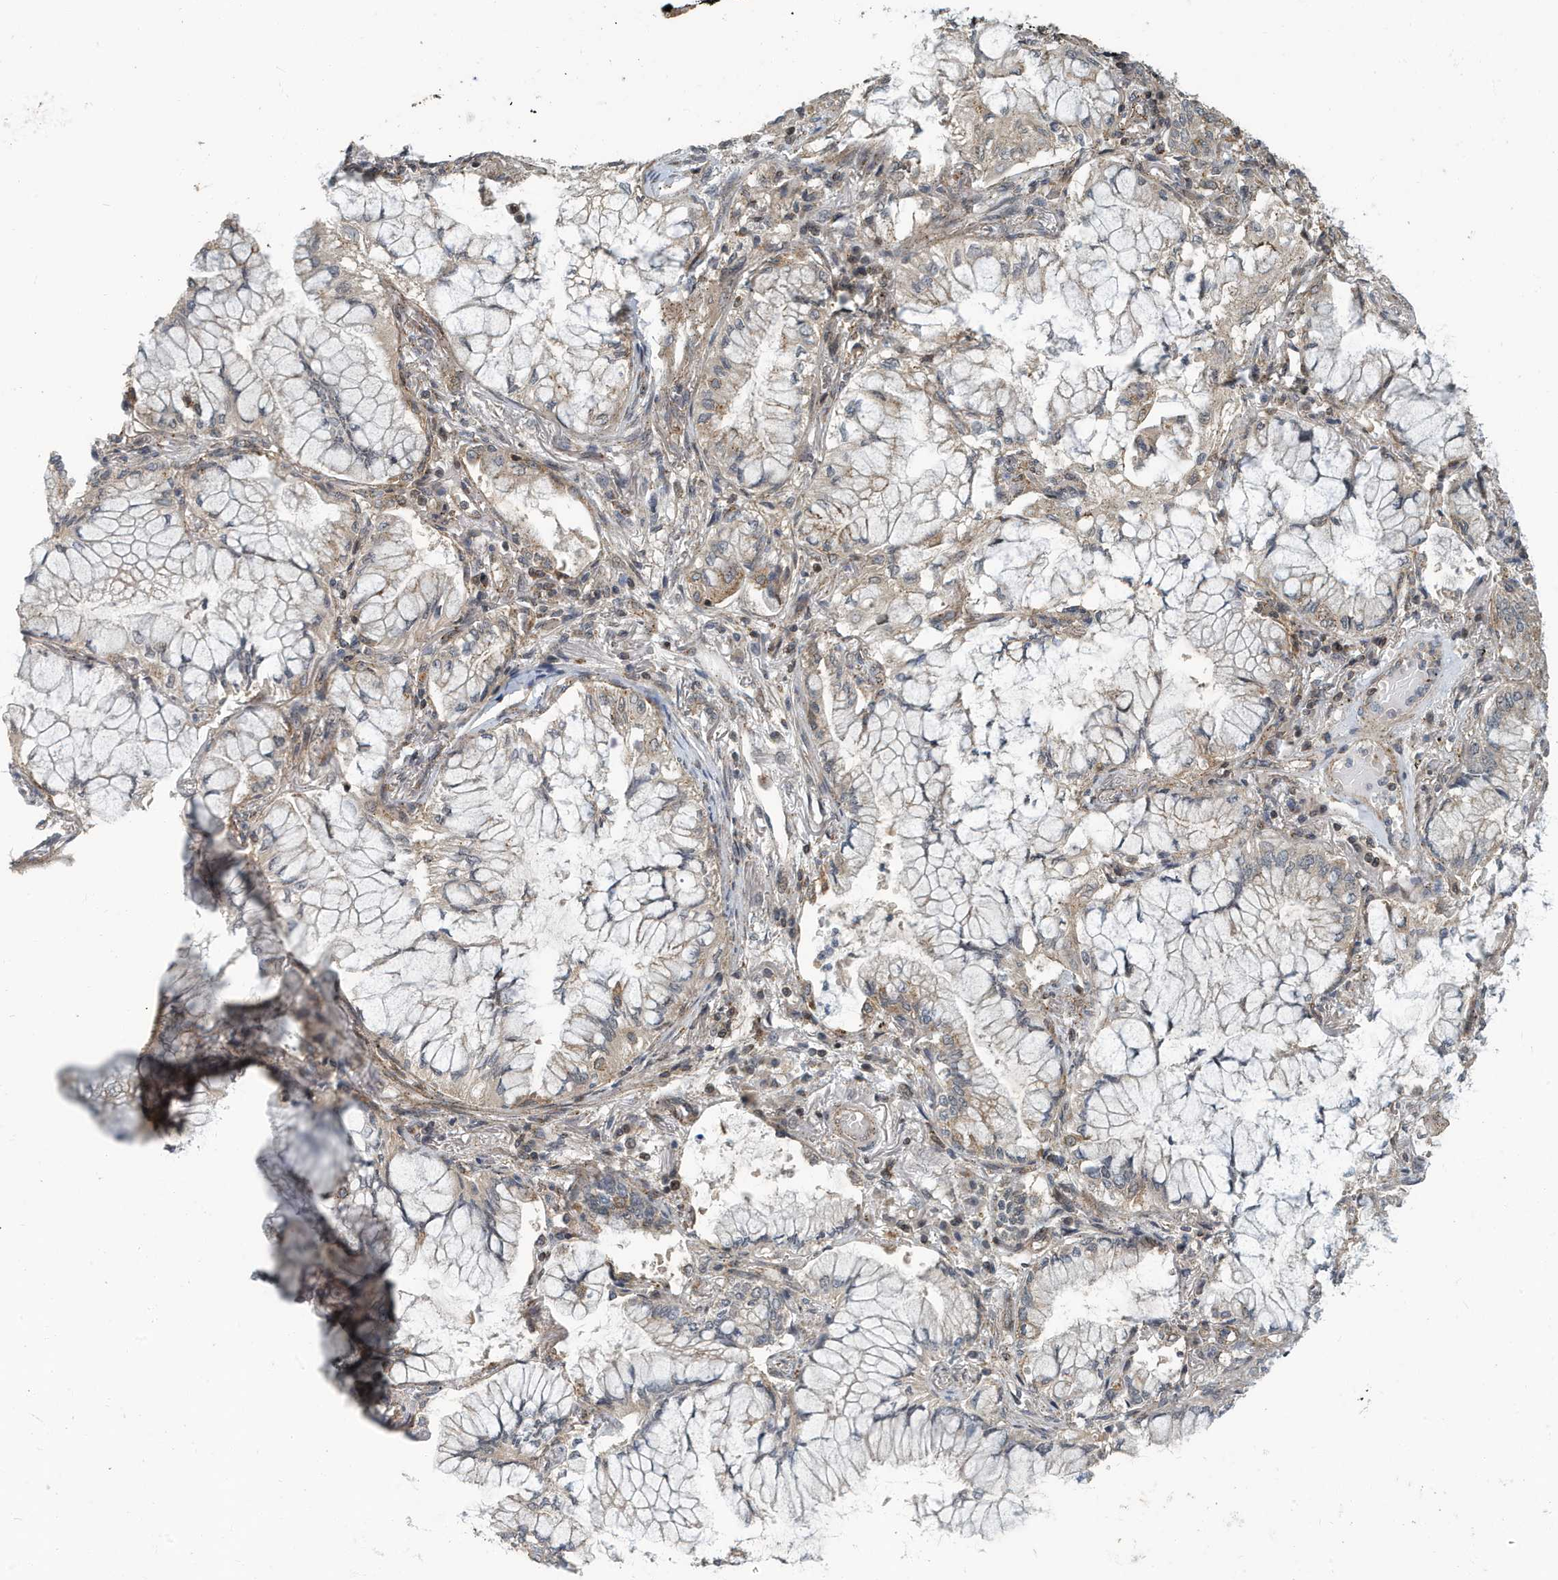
{"staining": {"intensity": "negative", "quantity": "none", "location": "none"}, "tissue": "lung cancer", "cell_type": "Tumor cells", "image_type": "cancer", "snomed": [{"axis": "morphology", "description": "Adenocarcinoma, NOS"}, {"axis": "topography", "description": "Lung"}], "caption": "Photomicrograph shows no protein positivity in tumor cells of adenocarcinoma (lung) tissue.", "gene": "KIF15", "patient": {"sex": "female", "age": 70}}